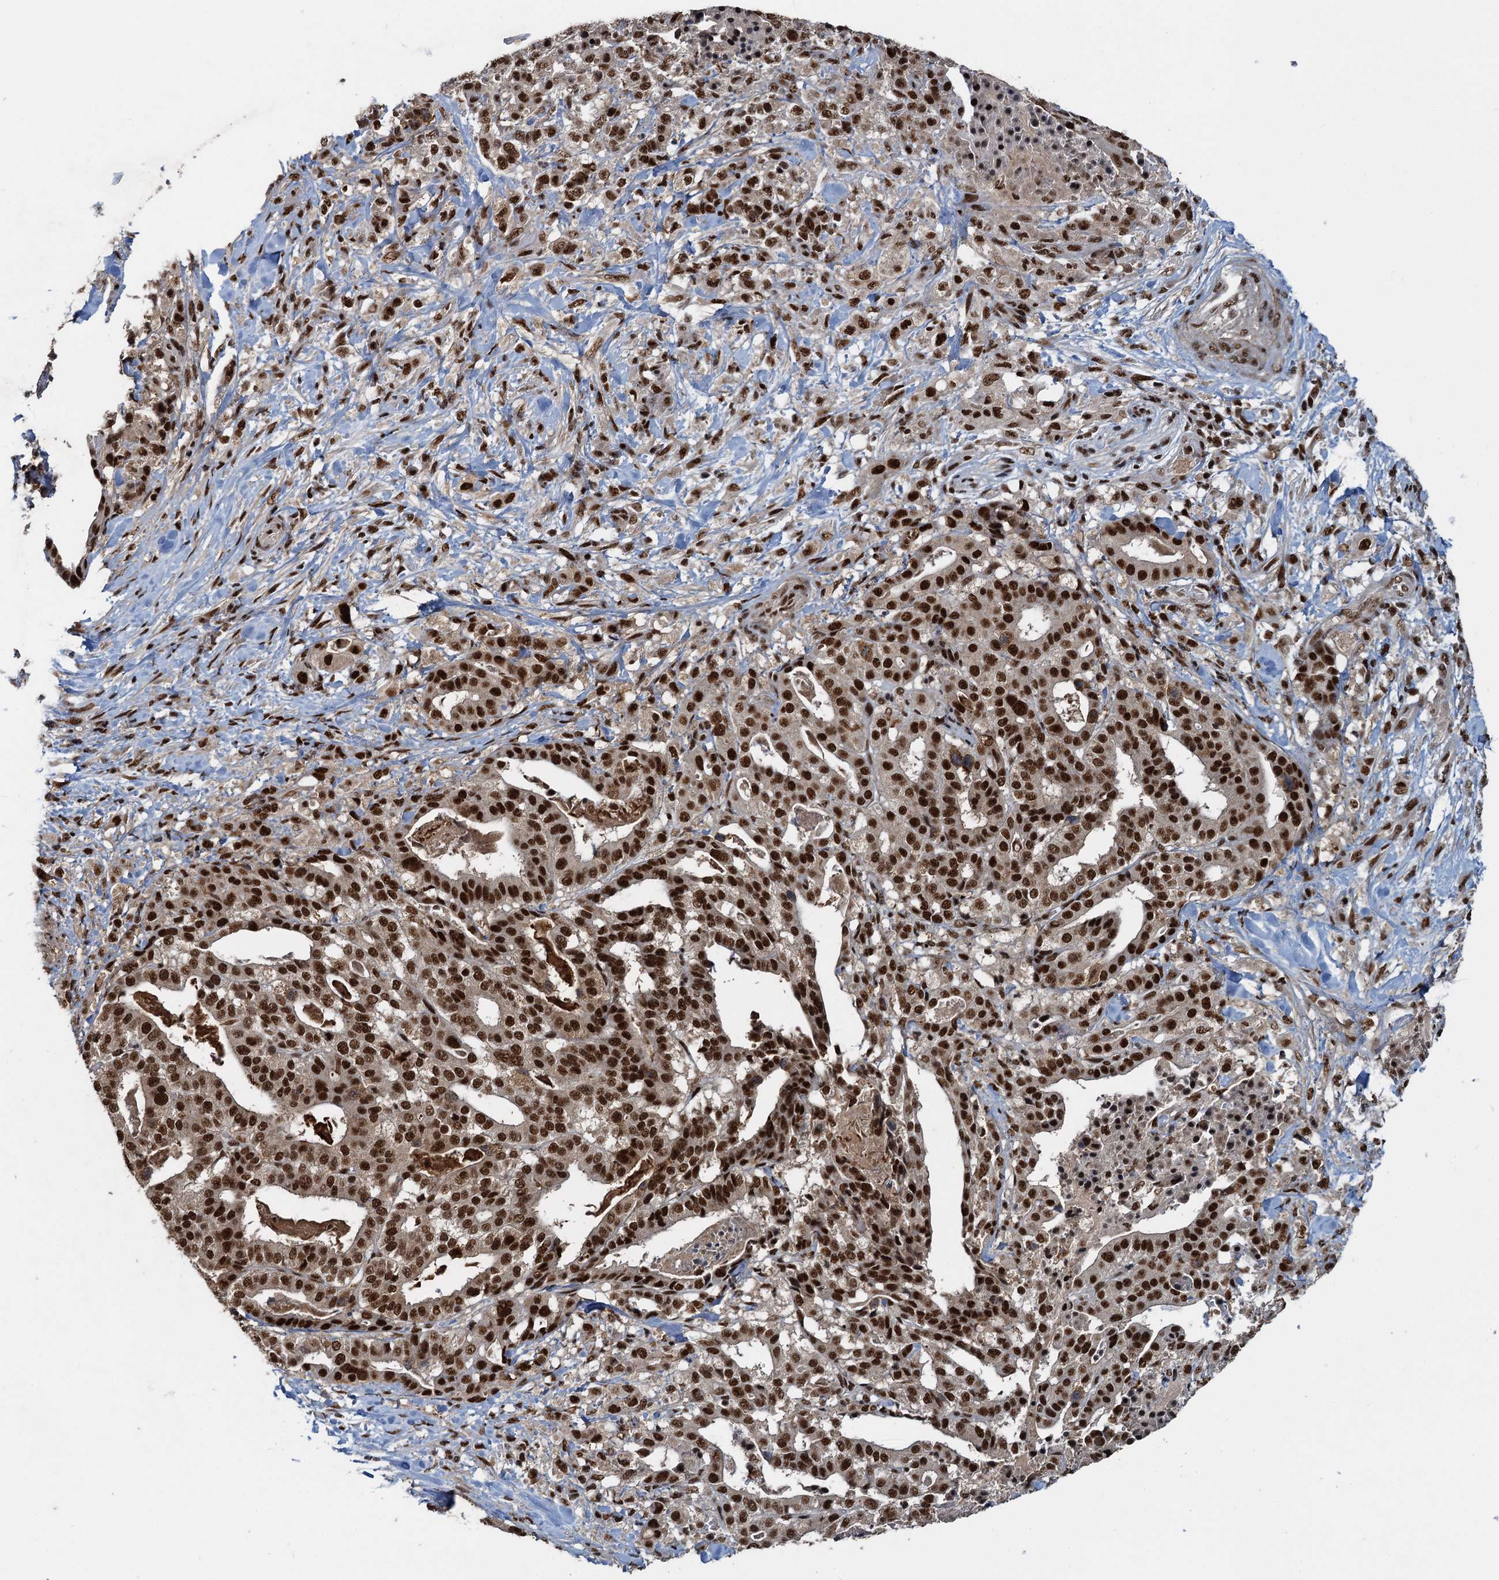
{"staining": {"intensity": "strong", "quantity": ">75%", "location": "nuclear"}, "tissue": "stomach cancer", "cell_type": "Tumor cells", "image_type": "cancer", "snomed": [{"axis": "morphology", "description": "Adenocarcinoma, NOS"}, {"axis": "topography", "description": "Stomach"}], "caption": "Immunohistochemical staining of stomach adenocarcinoma shows high levels of strong nuclear protein positivity in about >75% of tumor cells.", "gene": "ZC3H18", "patient": {"sex": "male", "age": 48}}